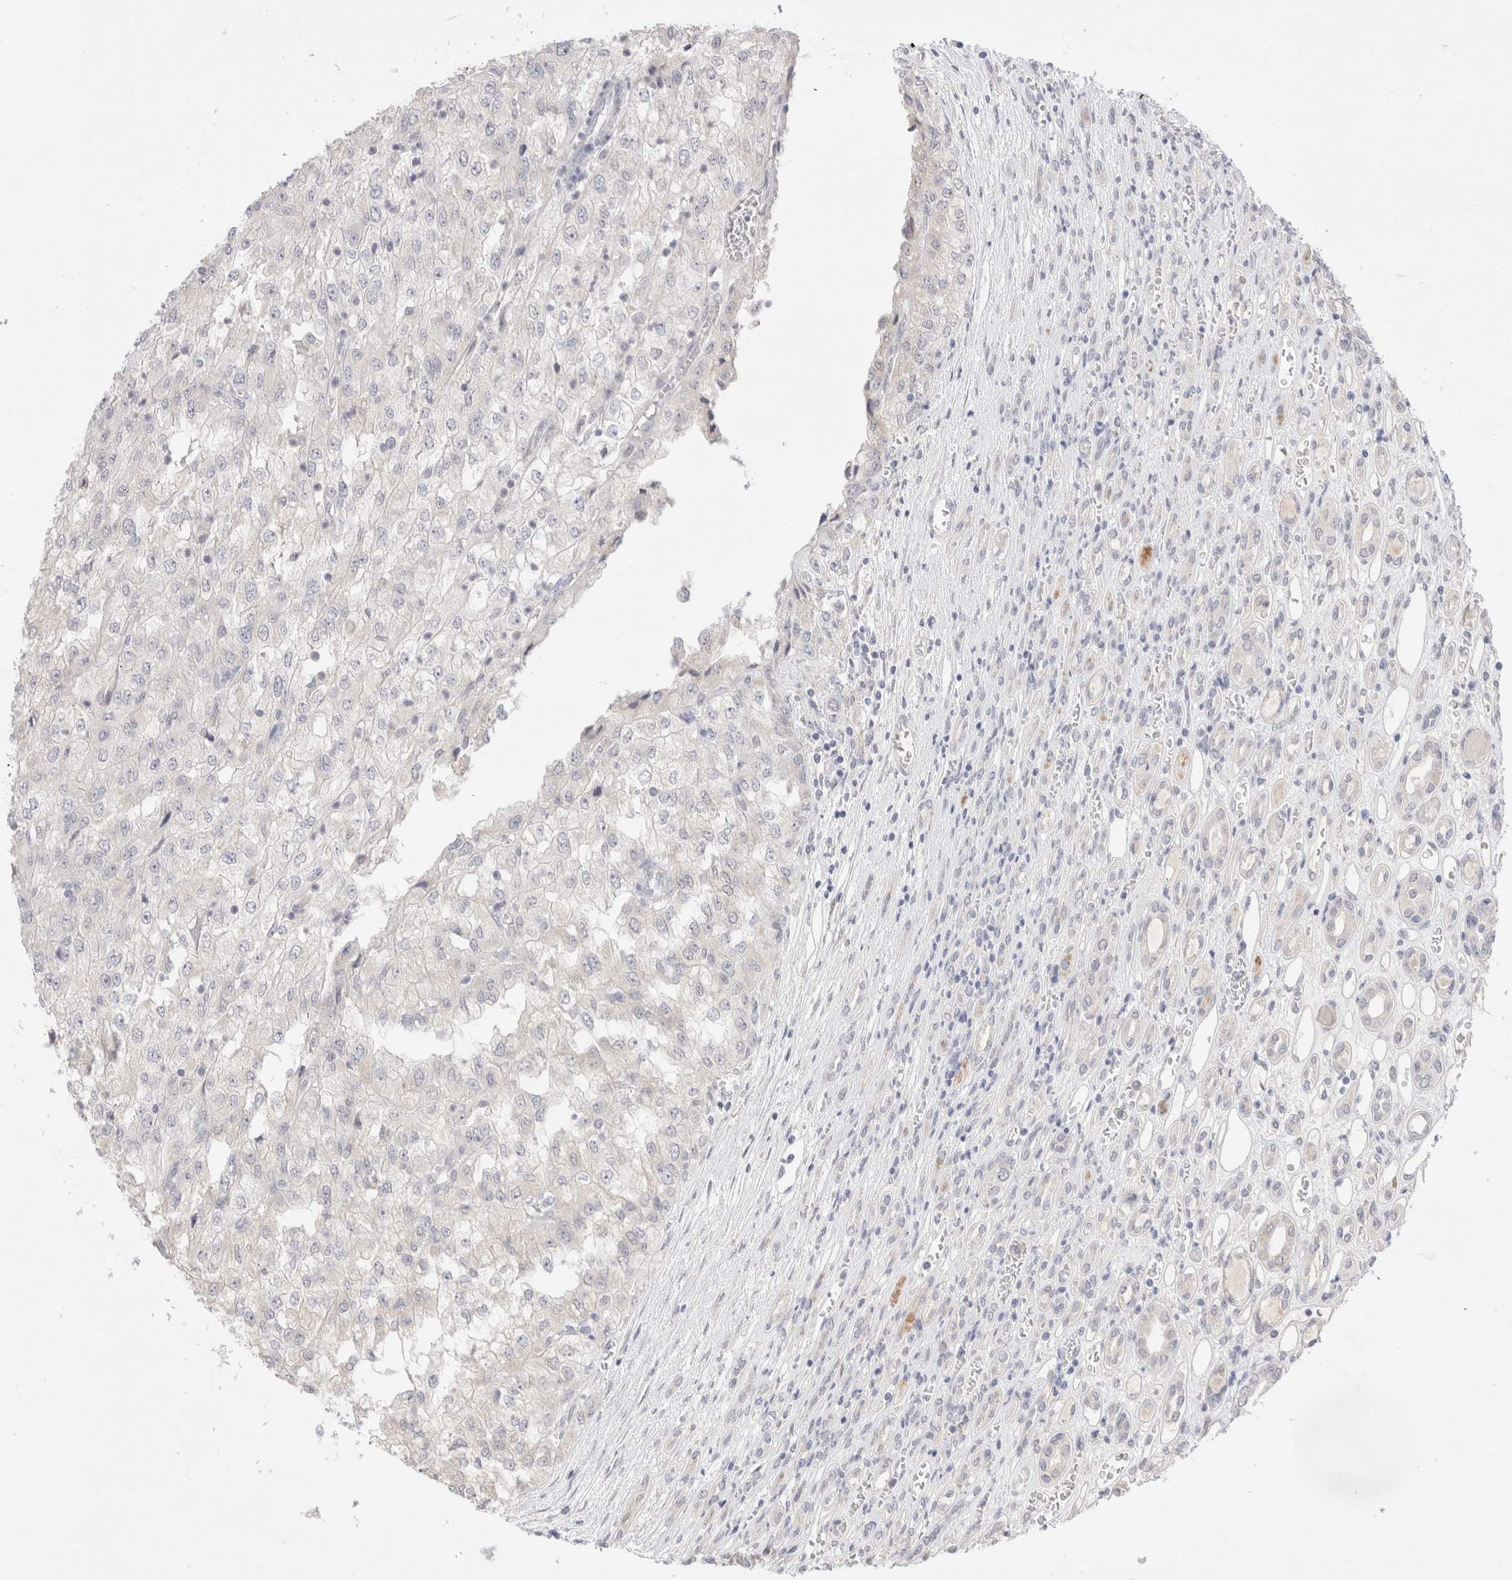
{"staining": {"intensity": "negative", "quantity": "none", "location": "none"}, "tissue": "renal cancer", "cell_type": "Tumor cells", "image_type": "cancer", "snomed": [{"axis": "morphology", "description": "Adenocarcinoma, NOS"}, {"axis": "topography", "description": "Kidney"}], "caption": "Tumor cells are negative for brown protein staining in renal adenocarcinoma. The staining is performed using DAB (3,3'-diaminobenzidine) brown chromogen with nuclei counter-stained in using hematoxylin.", "gene": "SPATA20", "patient": {"sex": "female", "age": 54}}